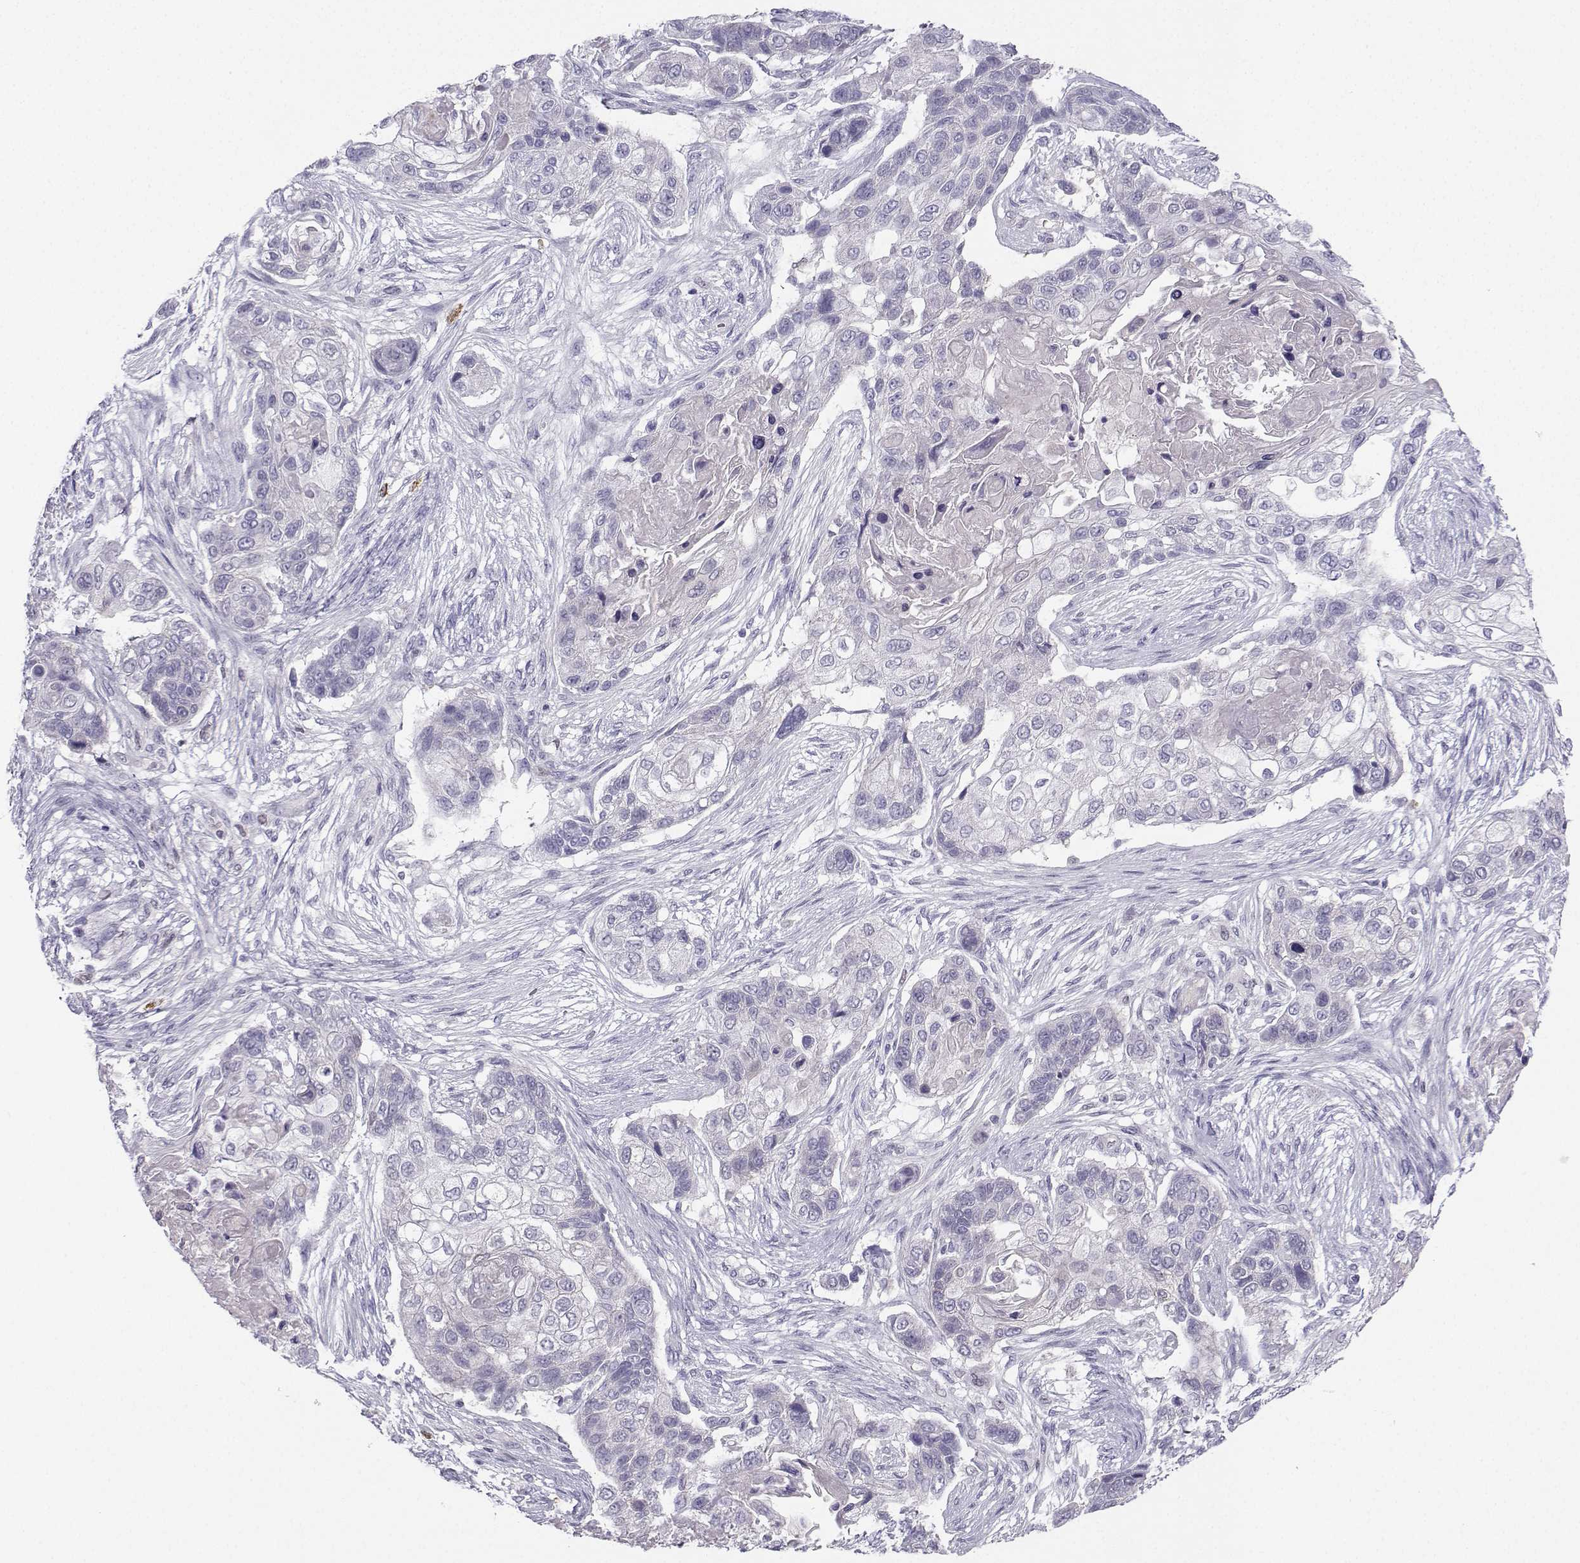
{"staining": {"intensity": "negative", "quantity": "none", "location": "none"}, "tissue": "lung cancer", "cell_type": "Tumor cells", "image_type": "cancer", "snomed": [{"axis": "morphology", "description": "Squamous cell carcinoma, NOS"}, {"axis": "topography", "description": "Lung"}], "caption": "Tumor cells show no significant positivity in squamous cell carcinoma (lung).", "gene": "DCLK3", "patient": {"sex": "male", "age": 69}}